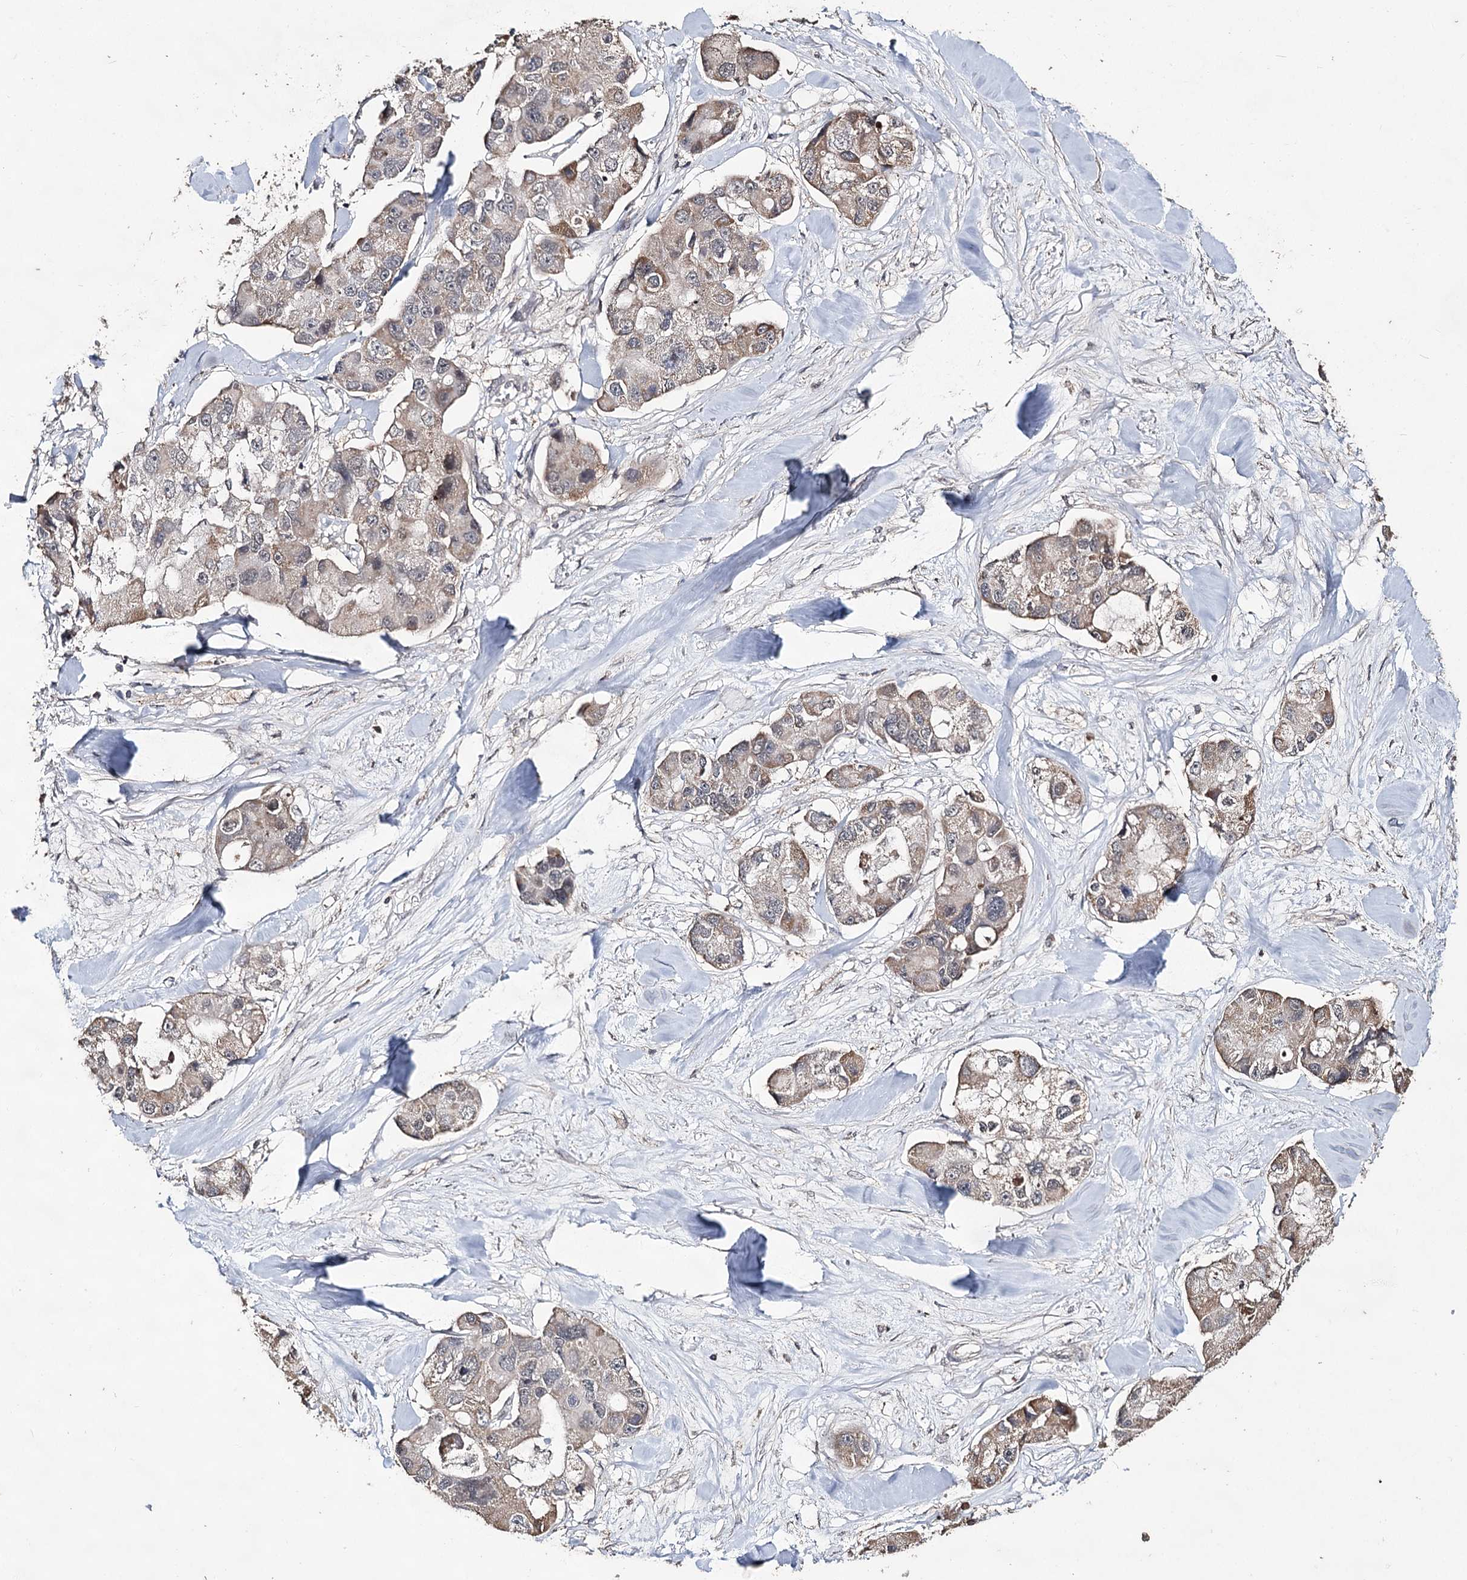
{"staining": {"intensity": "weak", "quantity": ">75%", "location": "cytoplasmic/membranous"}, "tissue": "lung cancer", "cell_type": "Tumor cells", "image_type": "cancer", "snomed": [{"axis": "morphology", "description": "Adenocarcinoma, NOS"}, {"axis": "topography", "description": "Lung"}], "caption": "Protein positivity by immunohistochemistry (IHC) reveals weak cytoplasmic/membranous staining in approximately >75% of tumor cells in lung cancer. The protein is stained brown, and the nuclei are stained in blue (DAB (3,3'-diaminobenzidine) IHC with brightfield microscopy, high magnification).", "gene": "ACTR6", "patient": {"sex": "female", "age": 54}}